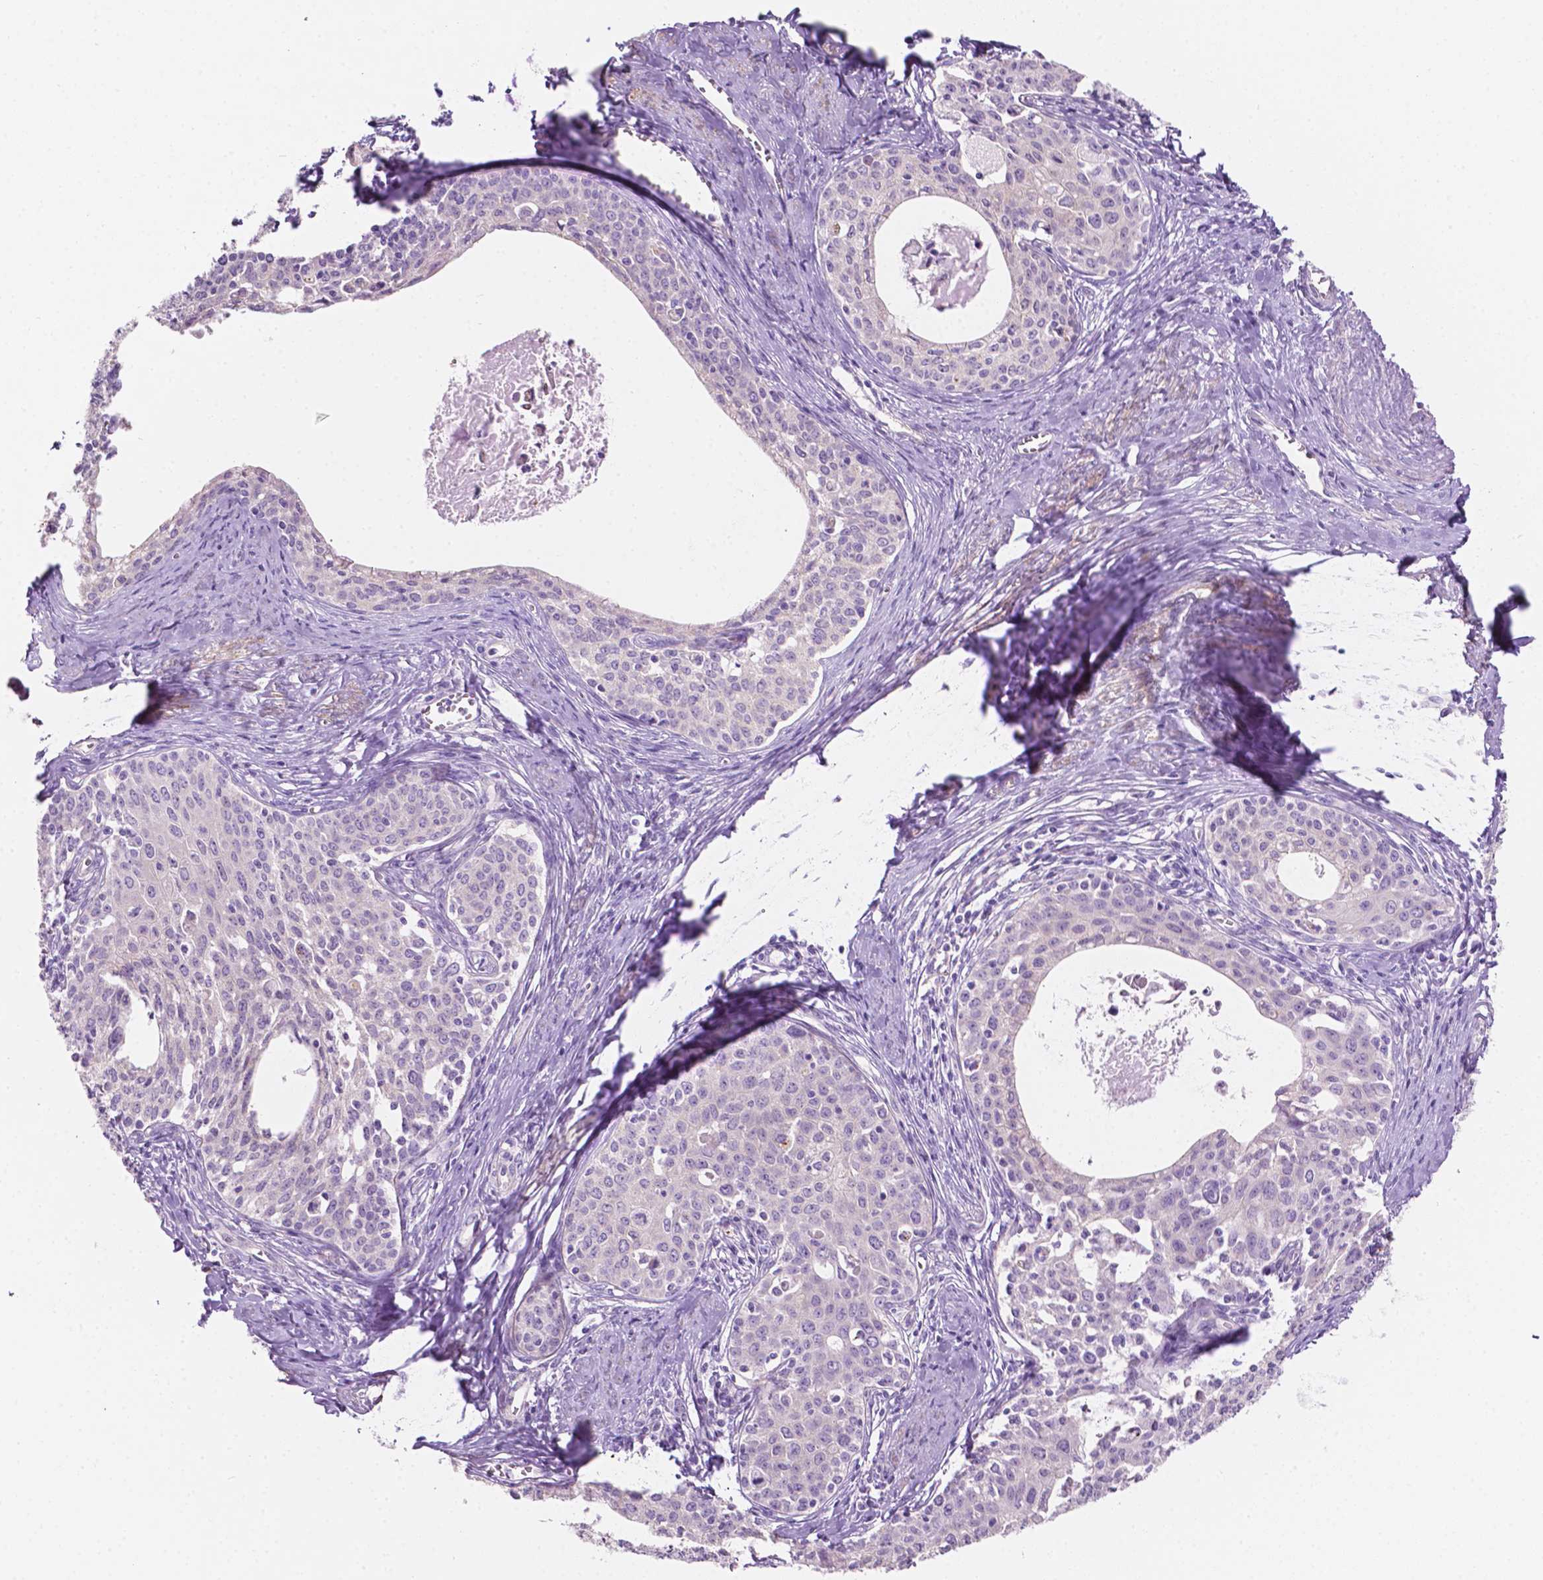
{"staining": {"intensity": "negative", "quantity": "none", "location": "none"}, "tissue": "cervical cancer", "cell_type": "Tumor cells", "image_type": "cancer", "snomed": [{"axis": "morphology", "description": "Squamous cell carcinoma, NOS"}, {"axis": "morphology", "description": "Adenocarcinoma, NOS"}, {"axis": "topography", "description": "Cervix"}], "caption": "Immunohistochemistry of human cervical cancer (adenocarcinoma) exhibits no staining in tumor cells.", "gene": "NOS1AP", "patient": {"sex": "female", "age": 52}}